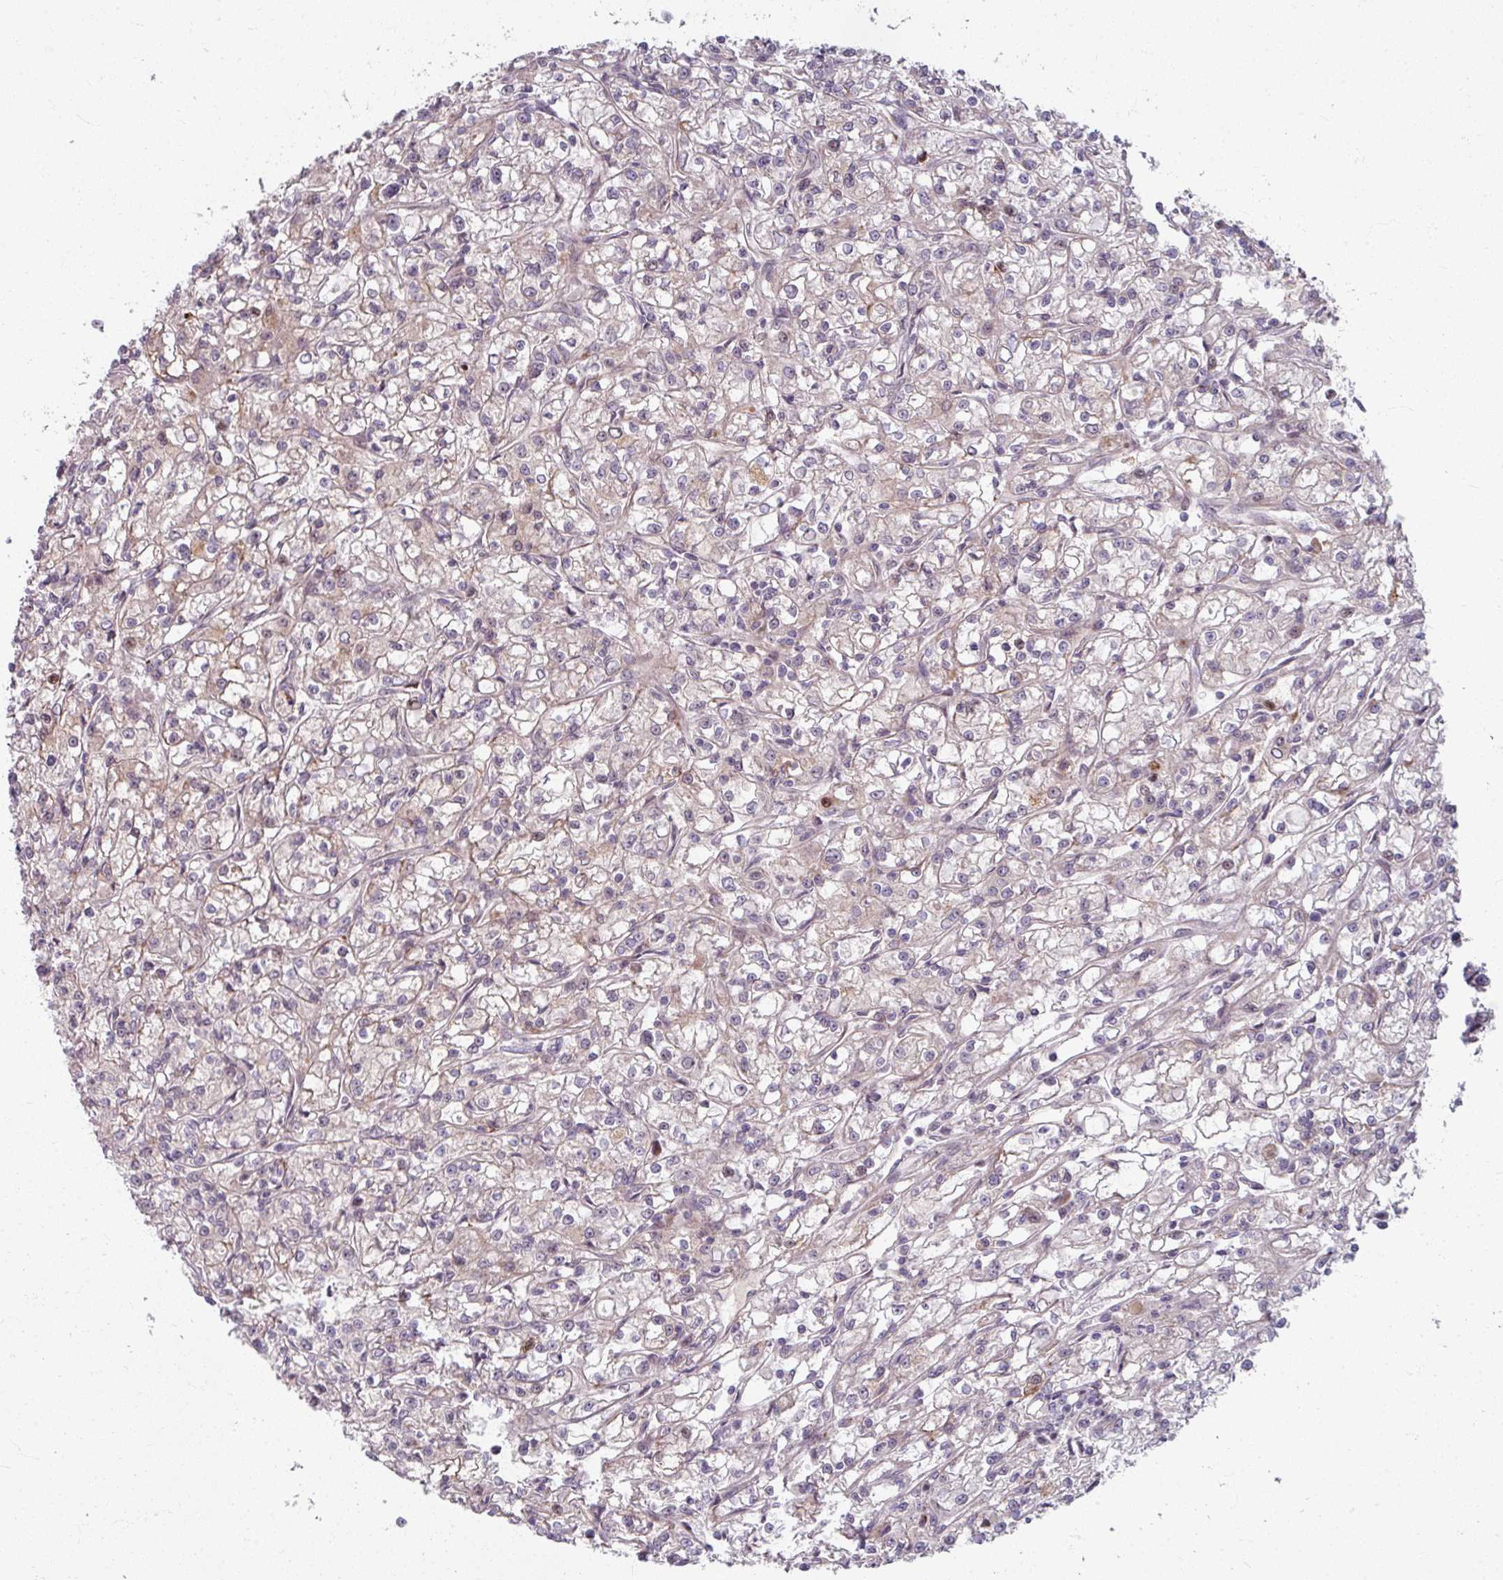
{"staining": {"intensity": "weak", "quantity": "25%-75%", "location": "cytoplasmic/membranous"}, "tissue": "renal cancer", "cell_type": "Tumor cells", "image_type": "cancer", "snomed": [{"axis": "morphology", "description": "Adenocarcinoma, NOS"}, {"axis": "topography", "description": "Kidney"}], "caption": "Immunohistochemistry (IHC) of adenocarcinoma (renal) exhibits low levels of weak cytoplasmic/membranous positivity in approximately 25%-75% of tumor cells. (brown staining indicates protein expression, while blue staining denotes nuclei).", "gene": "KLC3", "patient": {"sex": "female", "age": 59}}